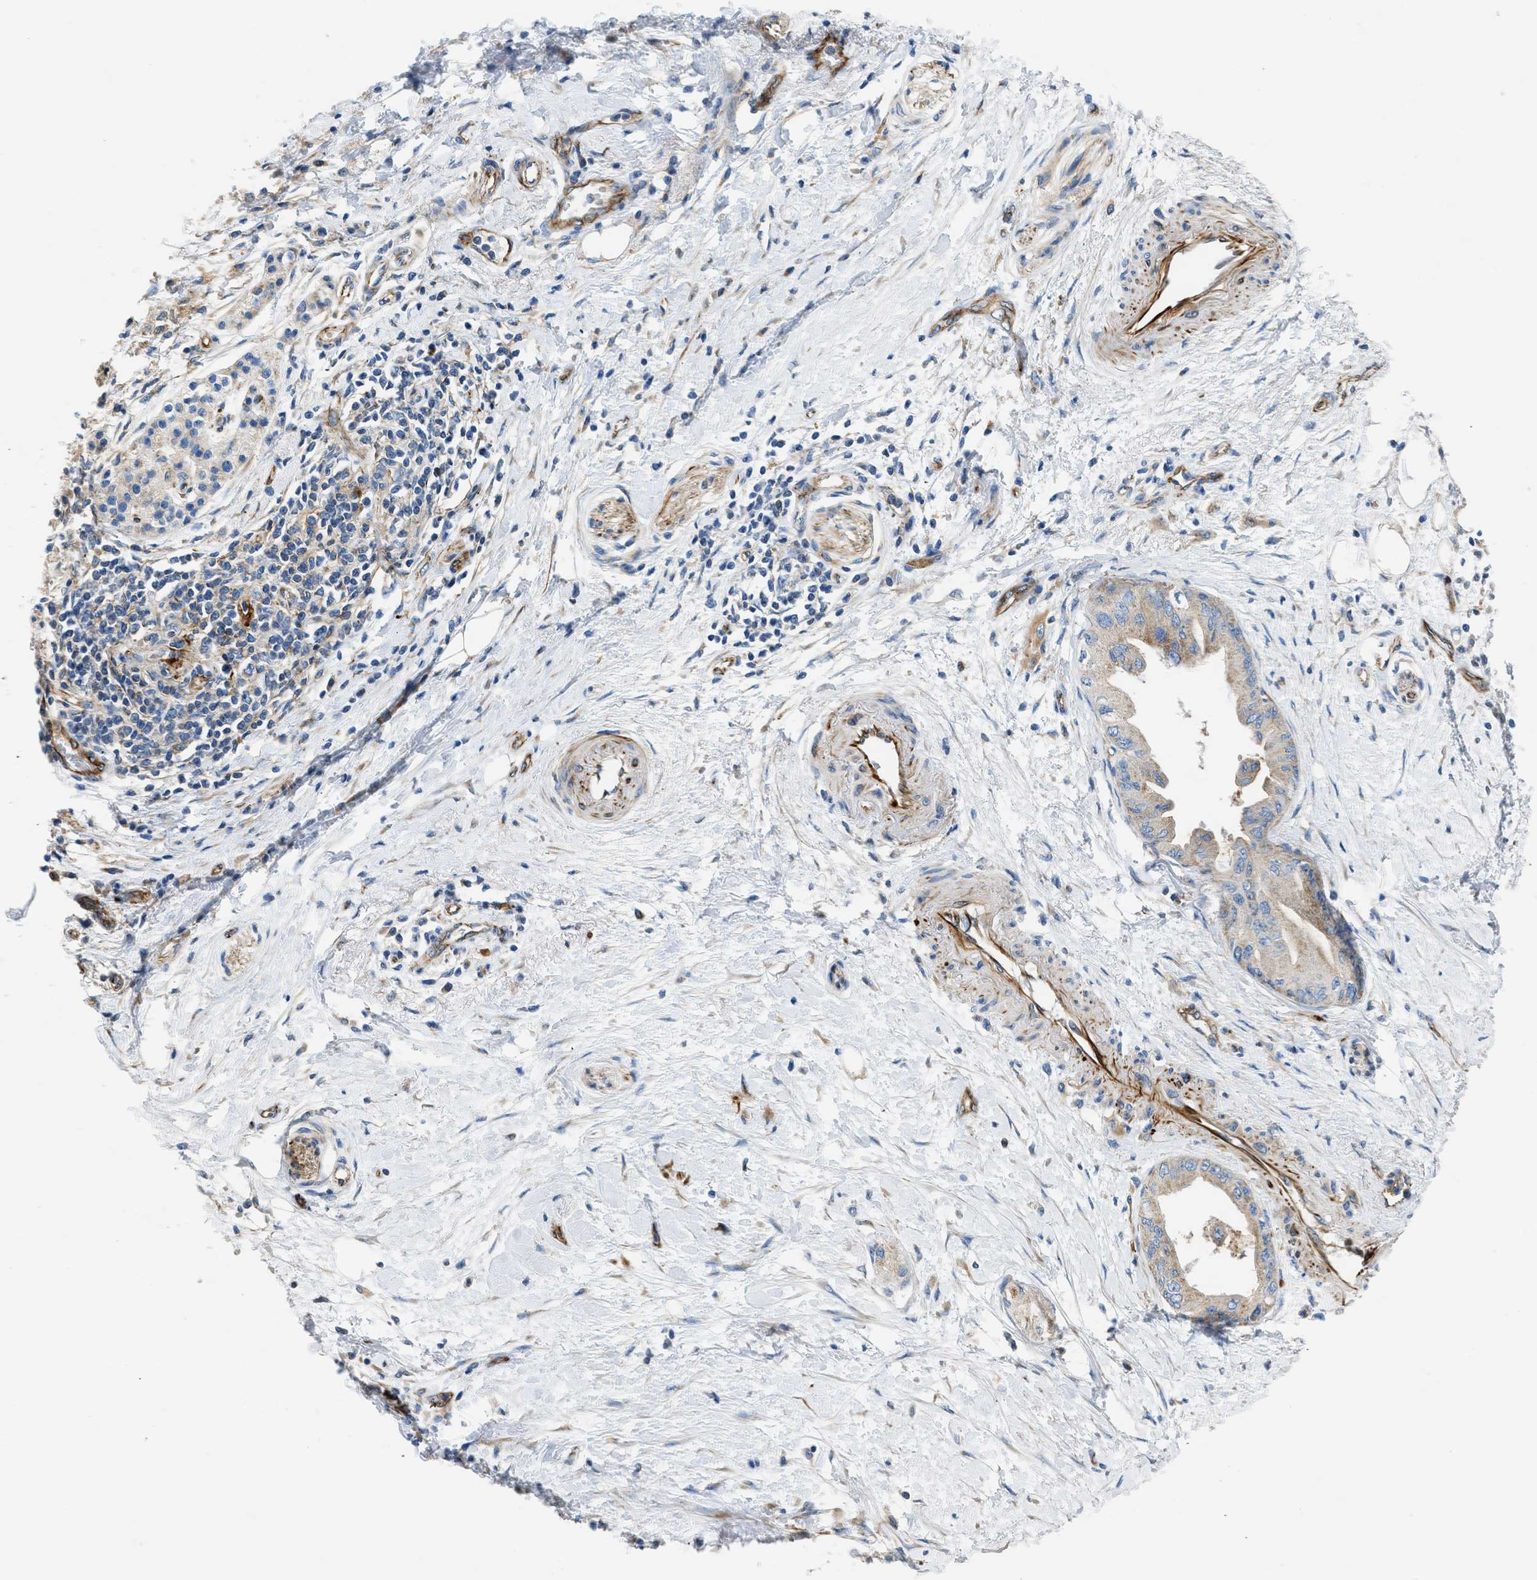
{"staining": {"intensity": "weak", "quantity": "25%-75%", "location": "cytoplasmic/membranous"}, "tissue": "pancreatic cancer", "cell_type": "Tumor cells", "image_type": "cancer", "snomed": [{"axis": "morphology", "description": "Normal tissue, NOS"}, {"axis": "morphology", "description": "Adenocarcinoma, NOS"}, {"axis": "topography", "description": "Pancreas"}, {"axis": "topography", "description": "Duodenum"}], "caption": "Tumor cells exhibit weak cytoplasmic/membranous expression in approximately 25%-75% of cells in adenocarcinoma (pancreatic).", "gene": "ULK4", "patient": {"sex": "female", "age": 60}}